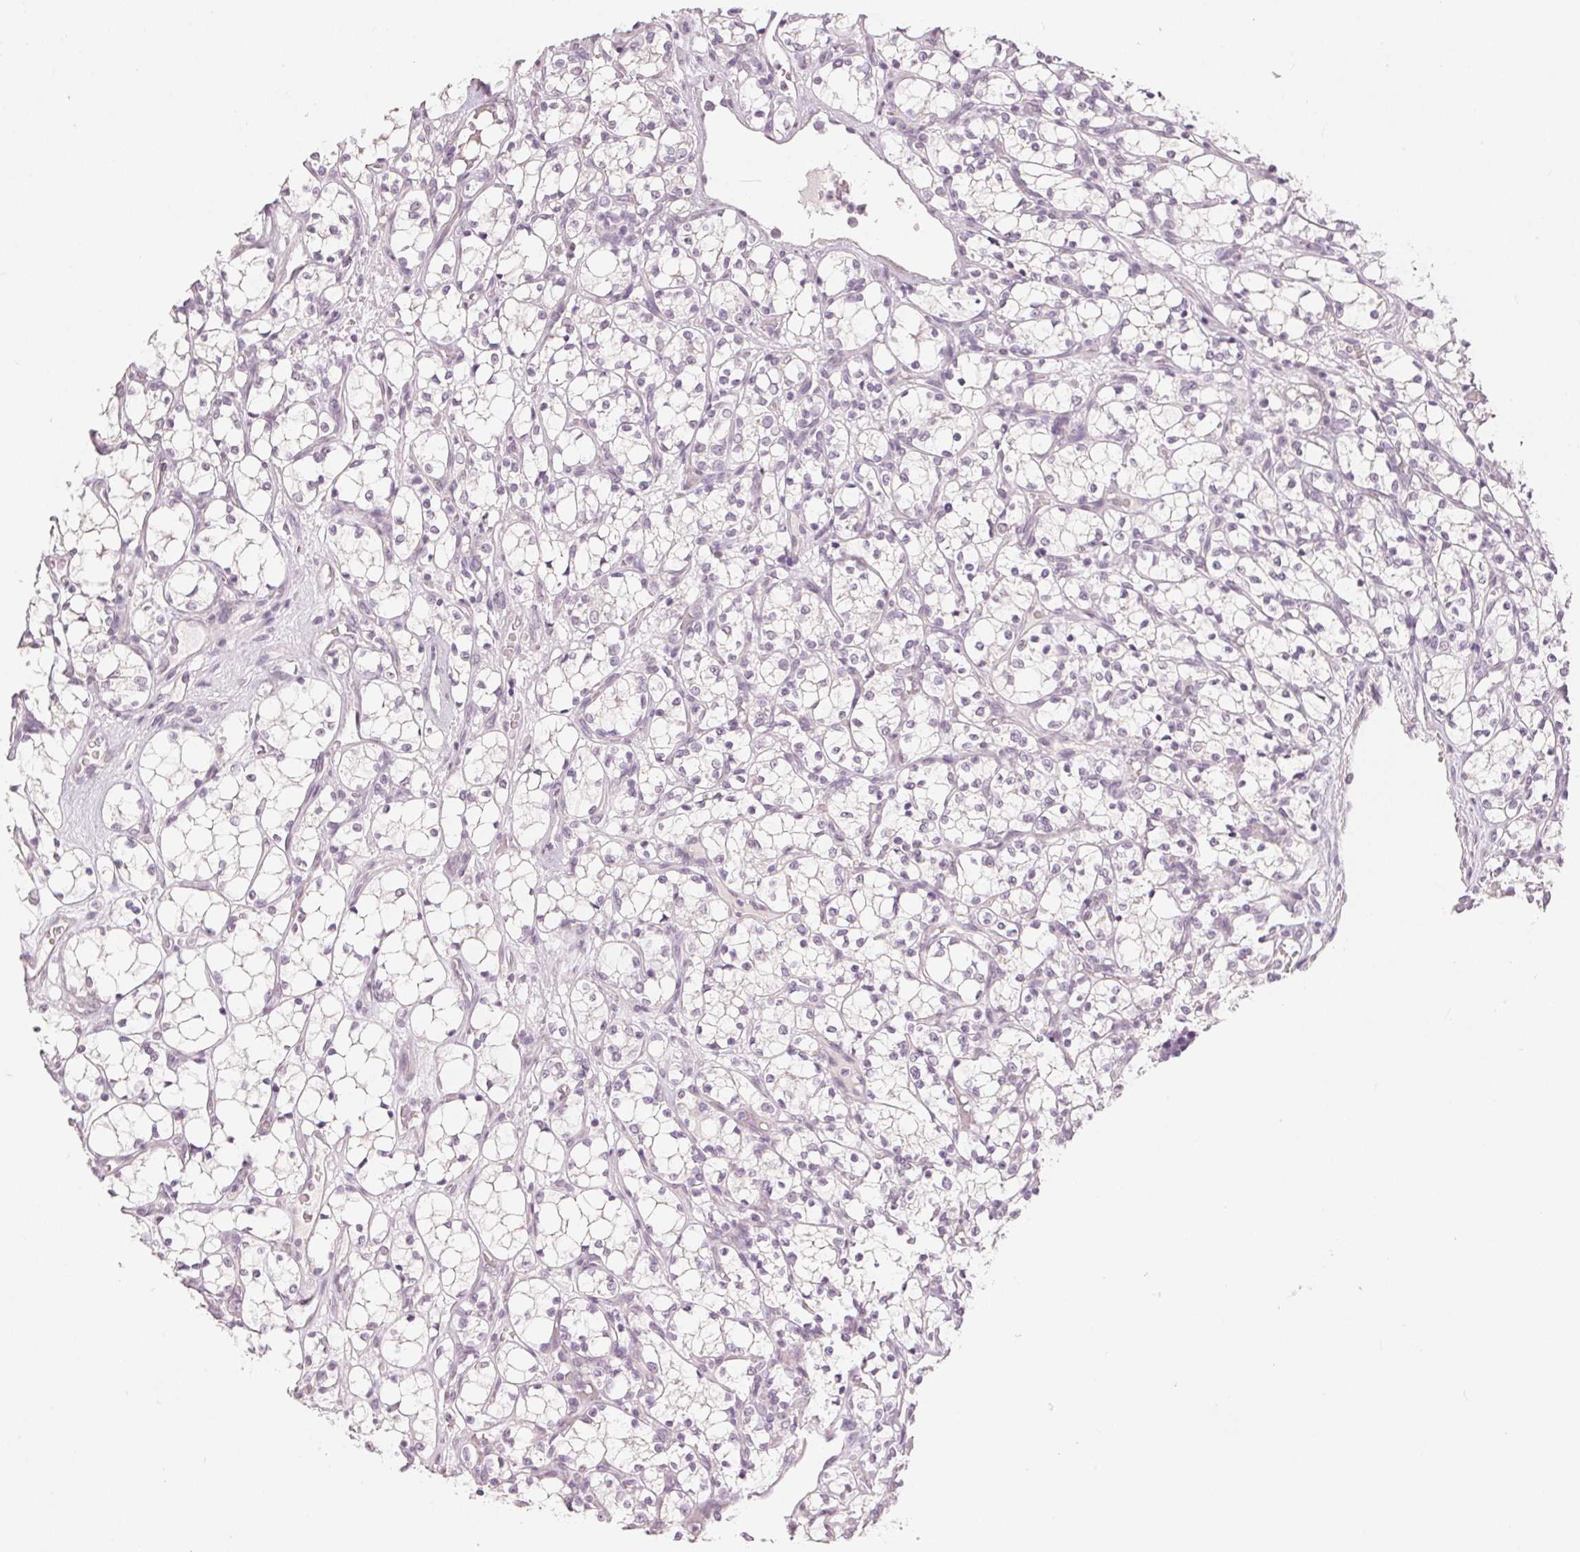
{"staining": {"intensity": "negative", "quantity": "none", "location": "none"}, "tissue": "renal cancer", "cell_type": "Tumor cells", "image_type": "cancer", "snomed": [{"axis": "morphology", "description": "Adenocarcinoma, NOS"}, {"axis": "topography", "description": "Kidney"}], "caption": "Tumor cells are negative for protein expression in human renal adenocarcinoma.", "gene": "SLC27A5", "patient": {"sex": "female", "age": 69}}